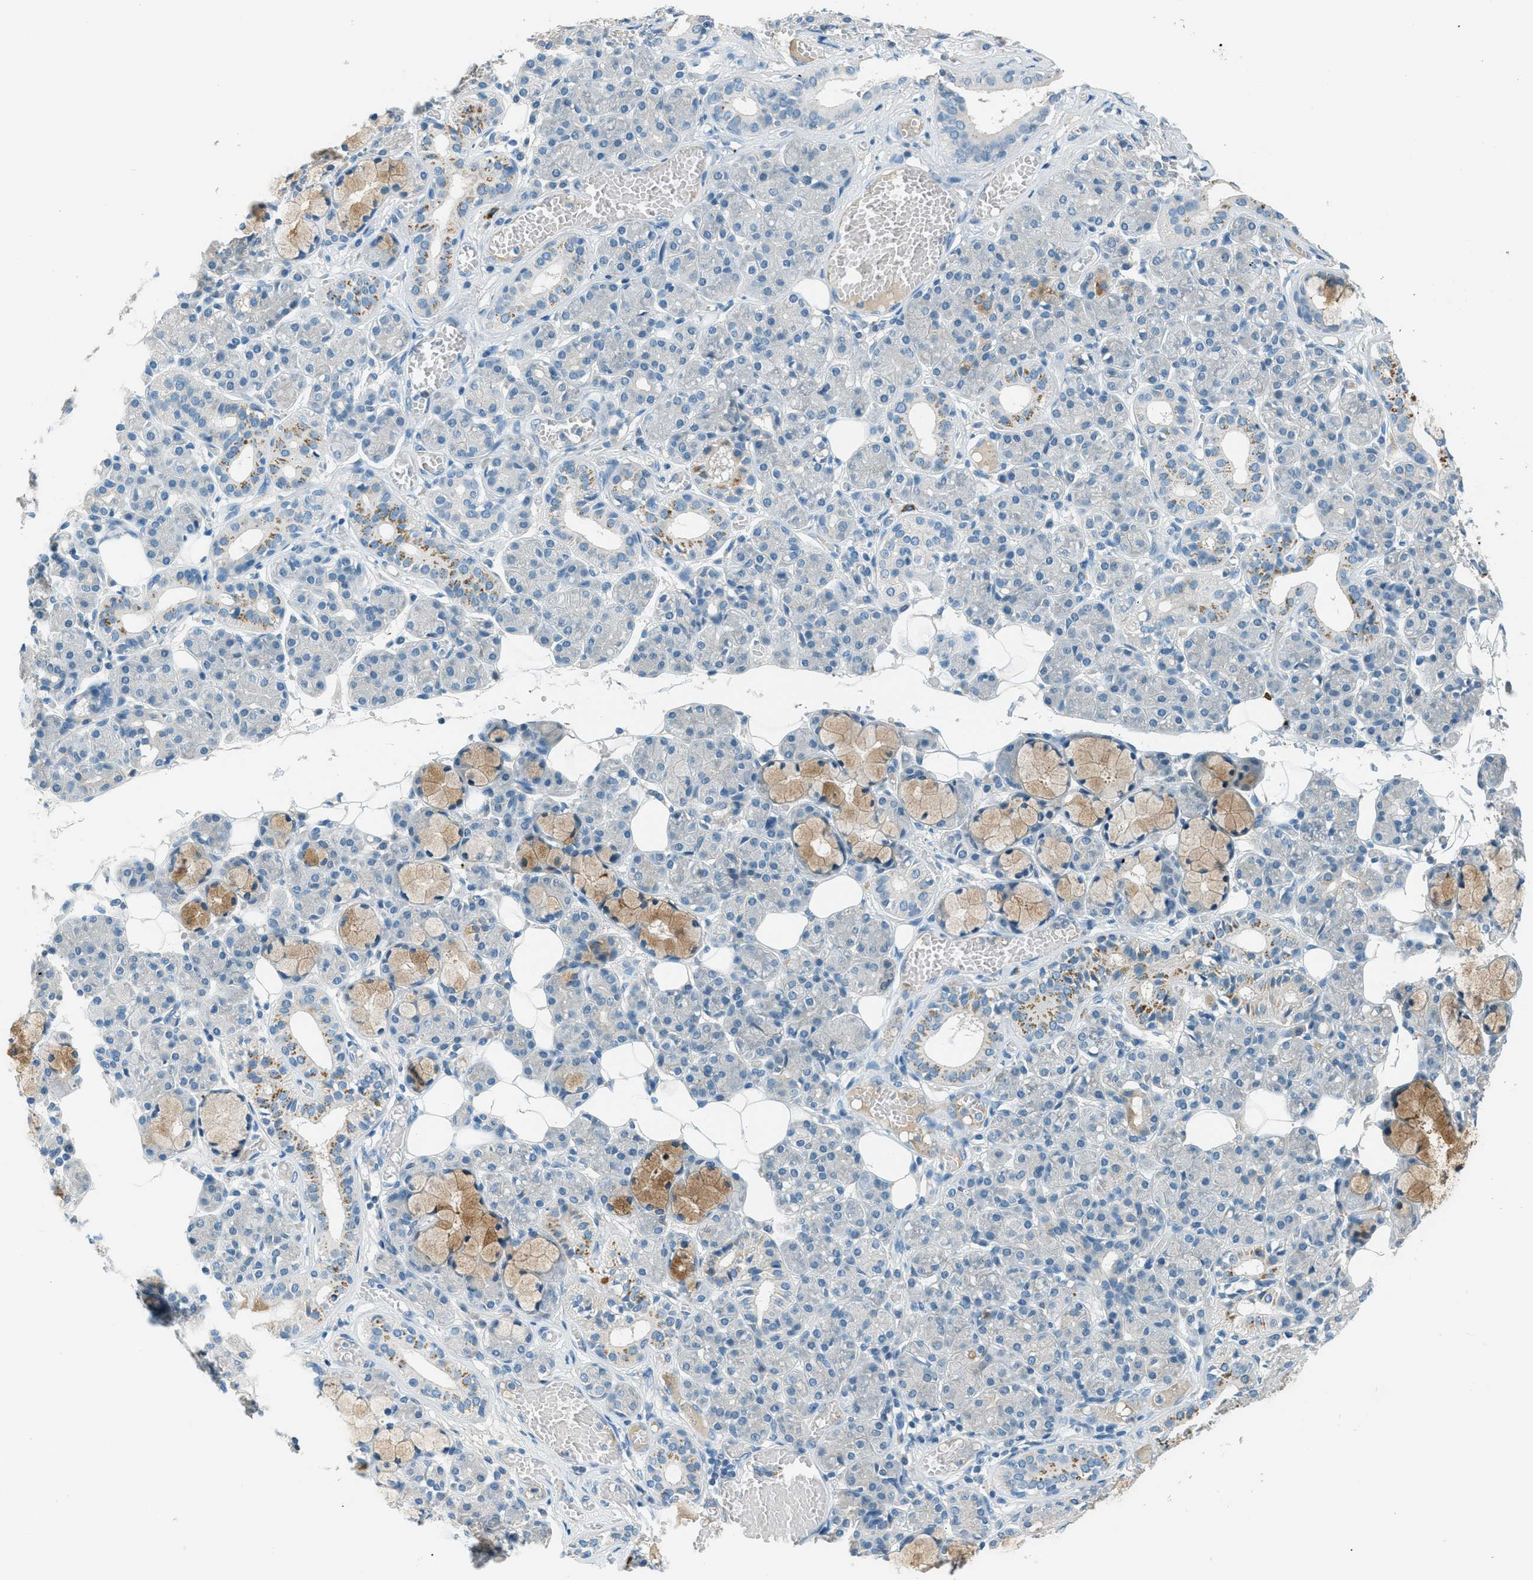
{"staining": {"intensity": "moderate", "quantity": "<25%", "location": "cytoplasmic/membranous"}, "tissue": "salivary gland", "cell_type": "Glandular cells", "image_type": "normal", "snomed": [{"axis": "morphology", "description": "Normal tissue, NOS"}, {"axis": "topography", "description": "Salivary gland"}], "caption": "Immunohistochemistry of normal human salivary gland displays low levels of moderate cytoplasmic/membranous expression in approximately <25% of glandular cells. Nuclei are stained in blue.", "gene": "MSLN", "patient": {"sex": "male", "age": 63}}